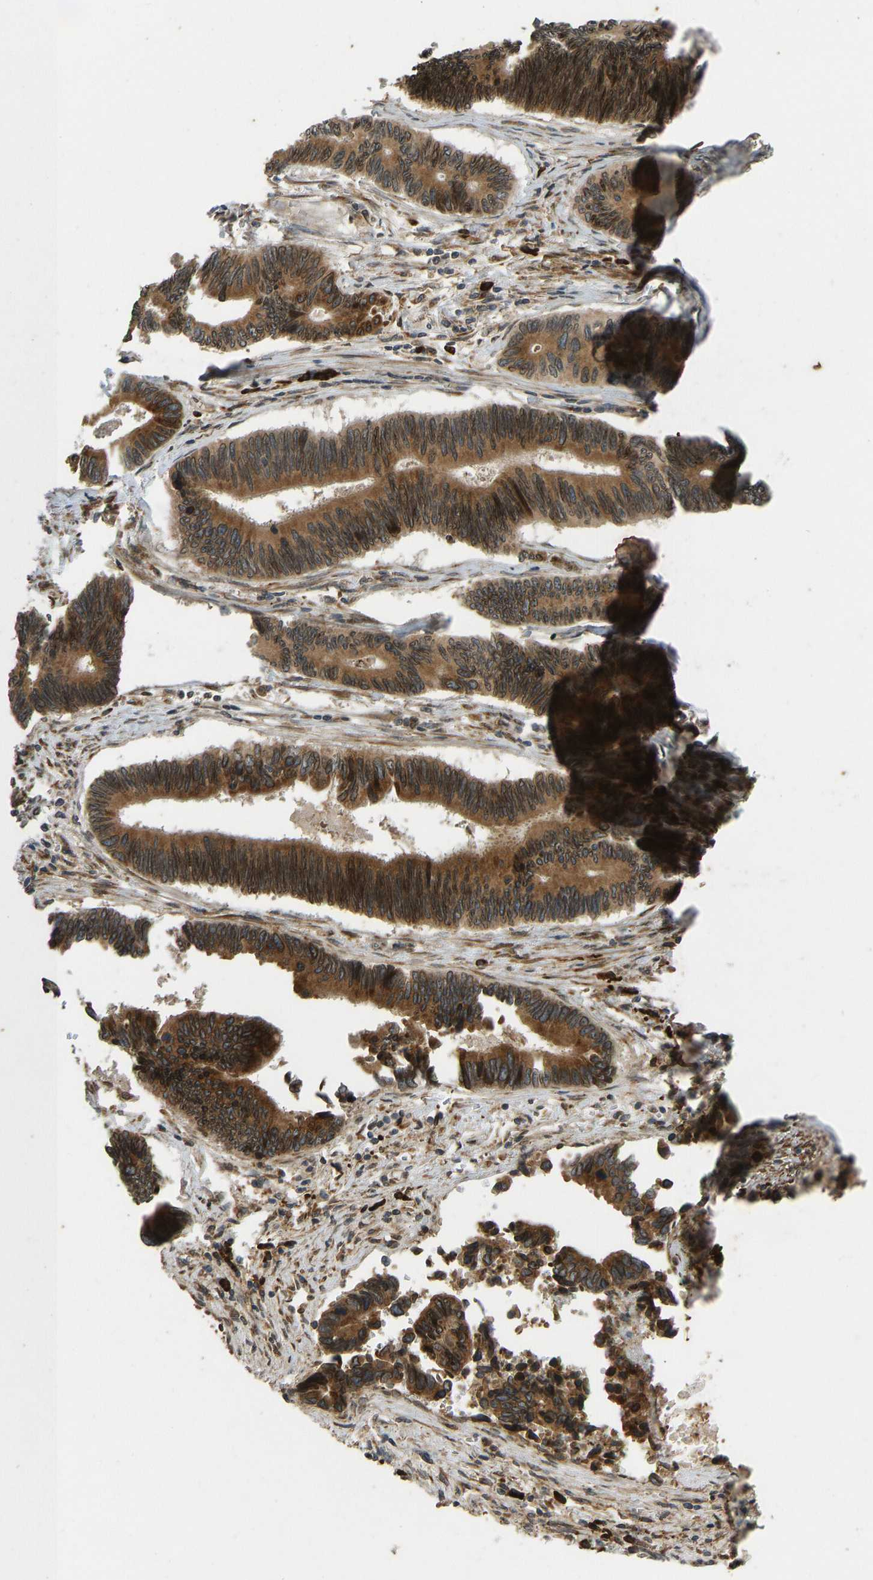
{"staining": {"intensity": "moderate", "quantity": ">75%", "location": "cytoplasmic/membranous"}, "tissue": "pancreatic cancer", "cell_type": "Tumor cells", "image_type": "cancer", "snomed": [{"axis": "morphology", "description": "Adenocarcinoma, NOS"}, {"axis": "topography", "description": "Pancreas"}], "caption": "IHC histopathology image of pancreatic adenocarcinoma stained for a protein (brown), which reveals medium levels of moderate cytoplasmic/membranous expression in about >75% of tumor cells.", "gene": "RPN2", "patient": {"sex": "female", "age": 70}}